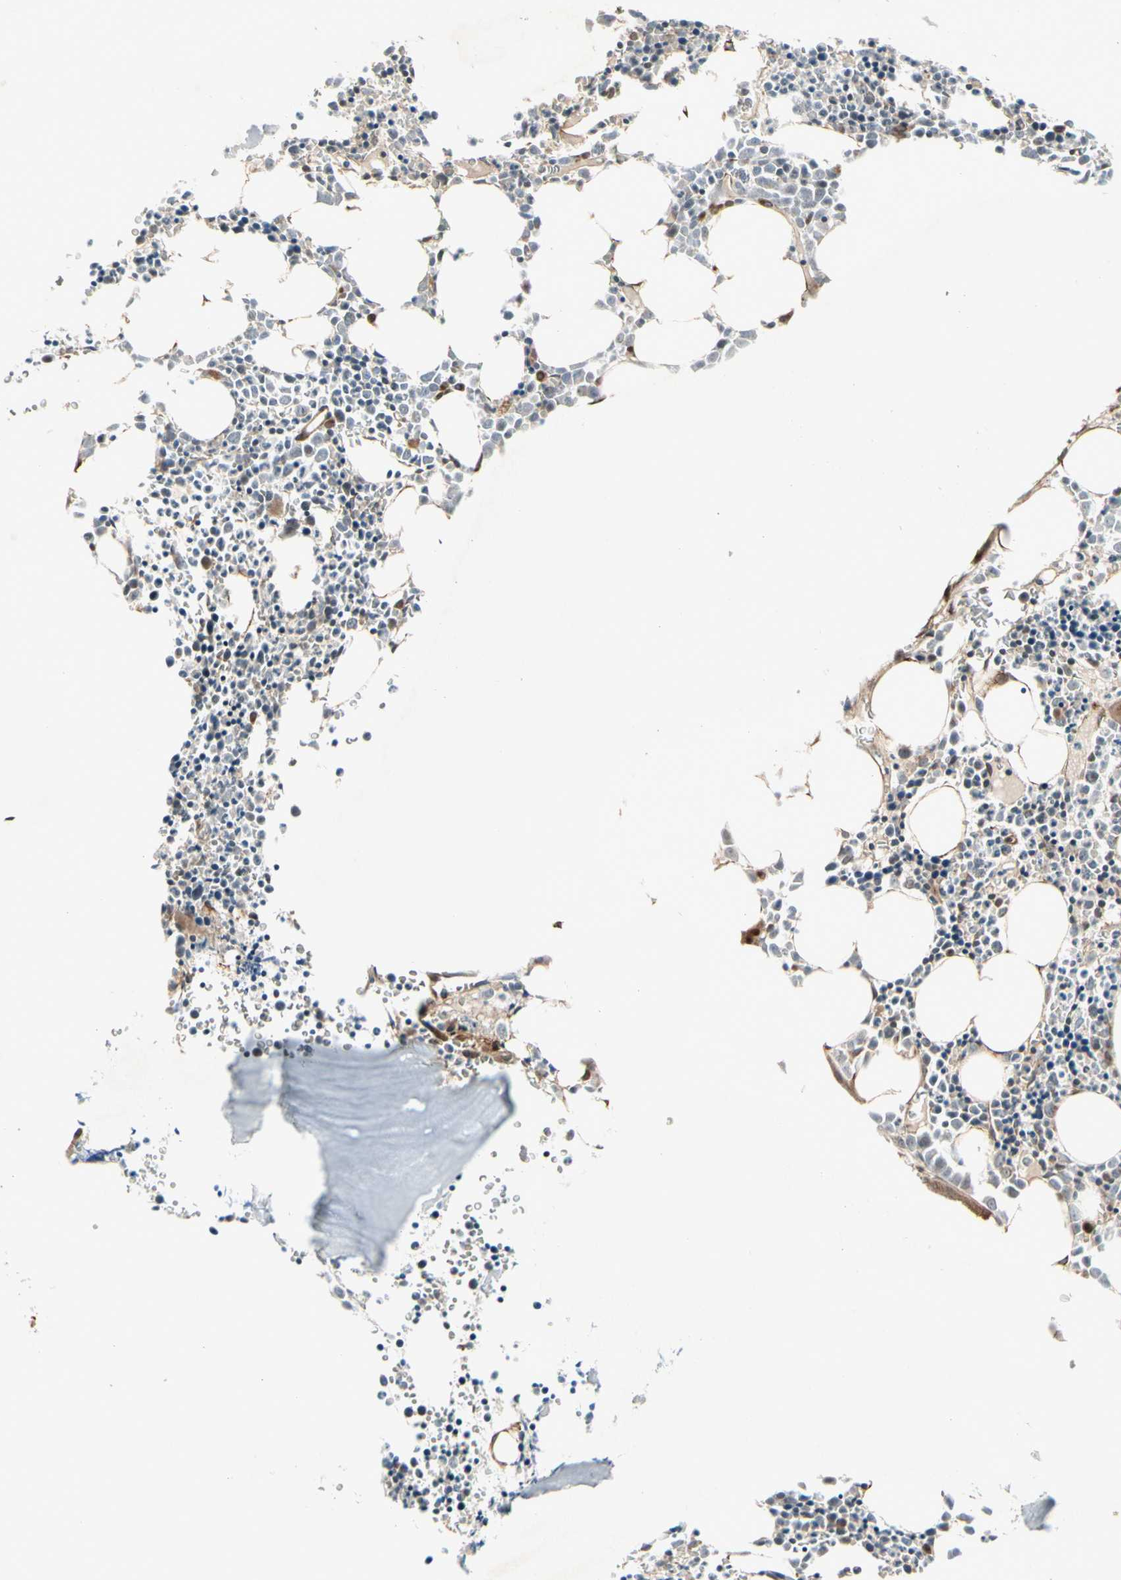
{"staining": {"intensity": "moderate", "quantity": "<25%", "location": "cytoplasmic/membranous"}, "tissue": "bone marrow", "cell_type": "Hematopoietic cells", "image_type": "normal", "snomed": [{"axis": "morphology", "description": "Normal tissue, NOS"}, {"axis": "morphology", "description": "Inflammation, NOS"}, {"axis": "topography", "description": "Bone marrow"}], "caption": "DAB (3,3'-diaminobenzidine) immunohistochemical staining of normal human bone marrow reveals moderate cytoplasmic/membranous protein staining in approximately <25% of hematopoietic cells. (DAB IHC, brown staining for protein, blue staining for nuclei).", "gene": "SLC39A9", "patient": {"sex": "female", "age": 17}}